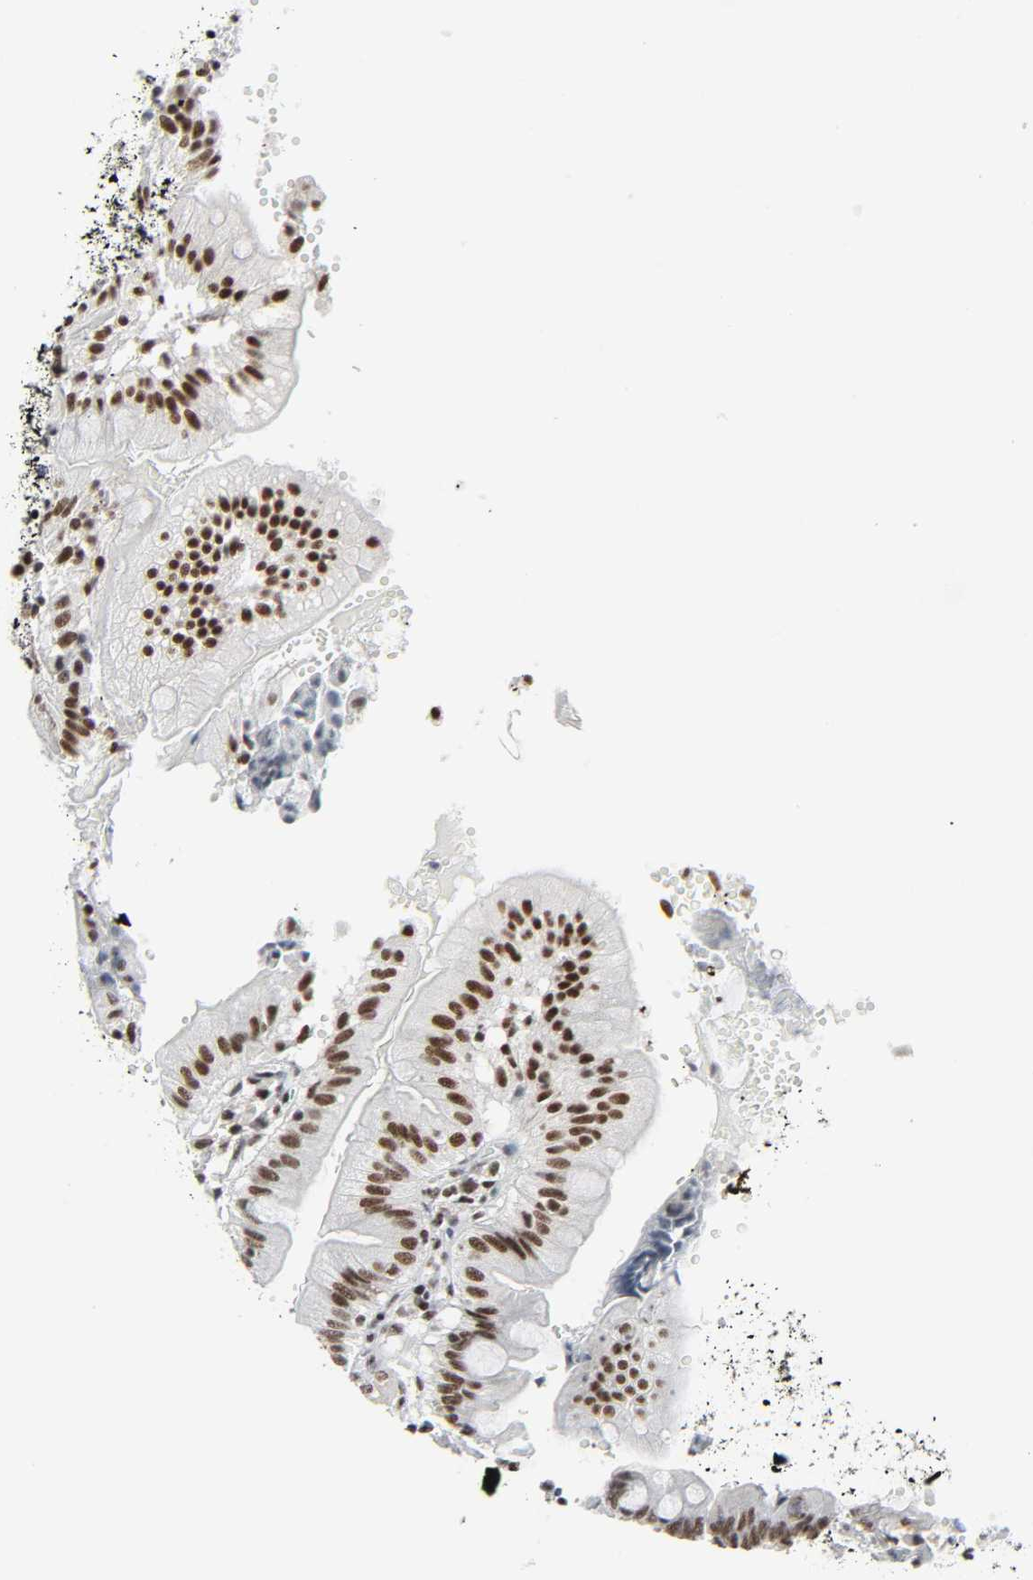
{"staining": {"intensity": "strong", "quantity": ">75%", "location": "nuclear"}, "tissue": "small intestine", "cell_type": "Glandular cells", "image_type": "normal", "snomed": [{"axis": "morphology", "description": "Normal tissue, NOS"}, {"axis": "topography", "description": "Small intestine"}], "caption": "DAB (3,3'-diaminobenzidine) immunohistochemical staining of unremarkable small intestine reveals strong nuclear protein staining in approximately >75% of glandular cells. The staining is performed using DAB brown chromogen to label protein expression. The nuclei are counter-stained blue using hematoxylin.", "gene": "CDK7", "patient": {"sex": "male", "age": 71}}